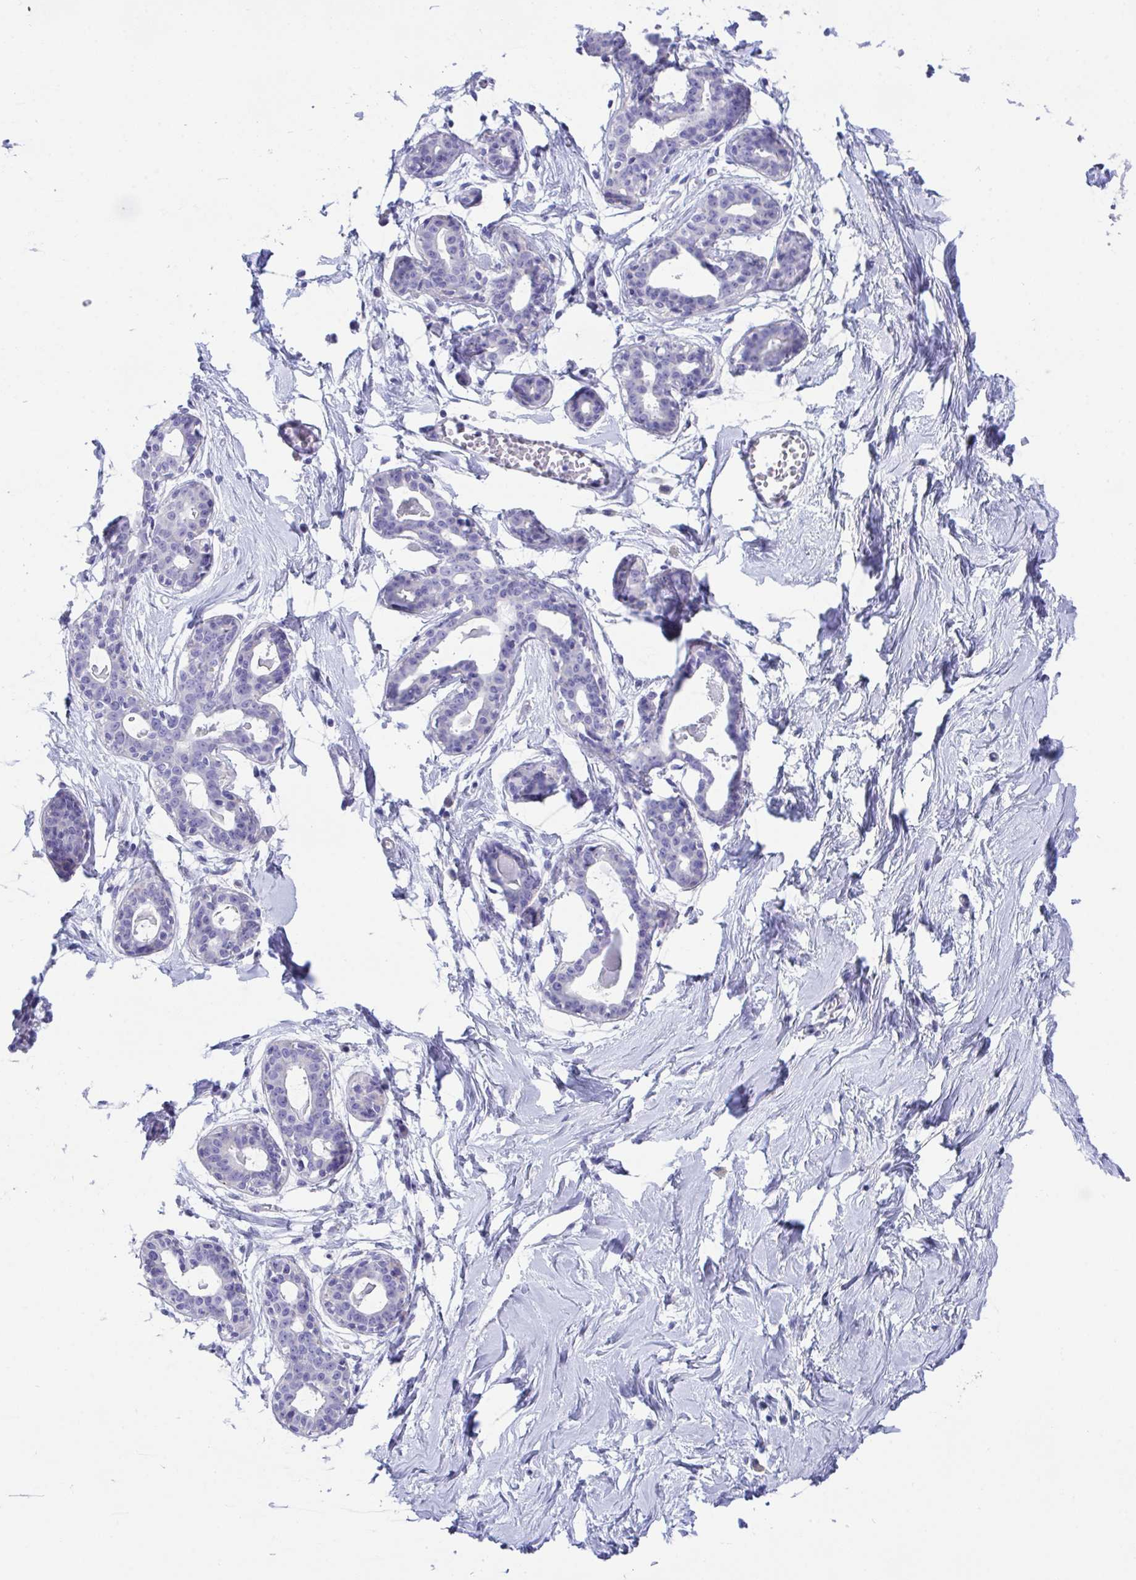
{"staining": {"intensity": "negative", "quantity": "none", "location": "none"}, "tissue": "breast", "cell_type": "Adipocytes", "image_type": "normal", "snomed": [{"axis": "morphology", "description": "Normal tissue, NOS"}, {"axis": "topography", "description": "Breast"}], "caption": "A high-resolution micrograph shows IHC staining of benign breast, which demonstrates no significant expression in adipocytes.", "gene": "TMEM106B", "patient": {"sex": "female", "age": 45}}